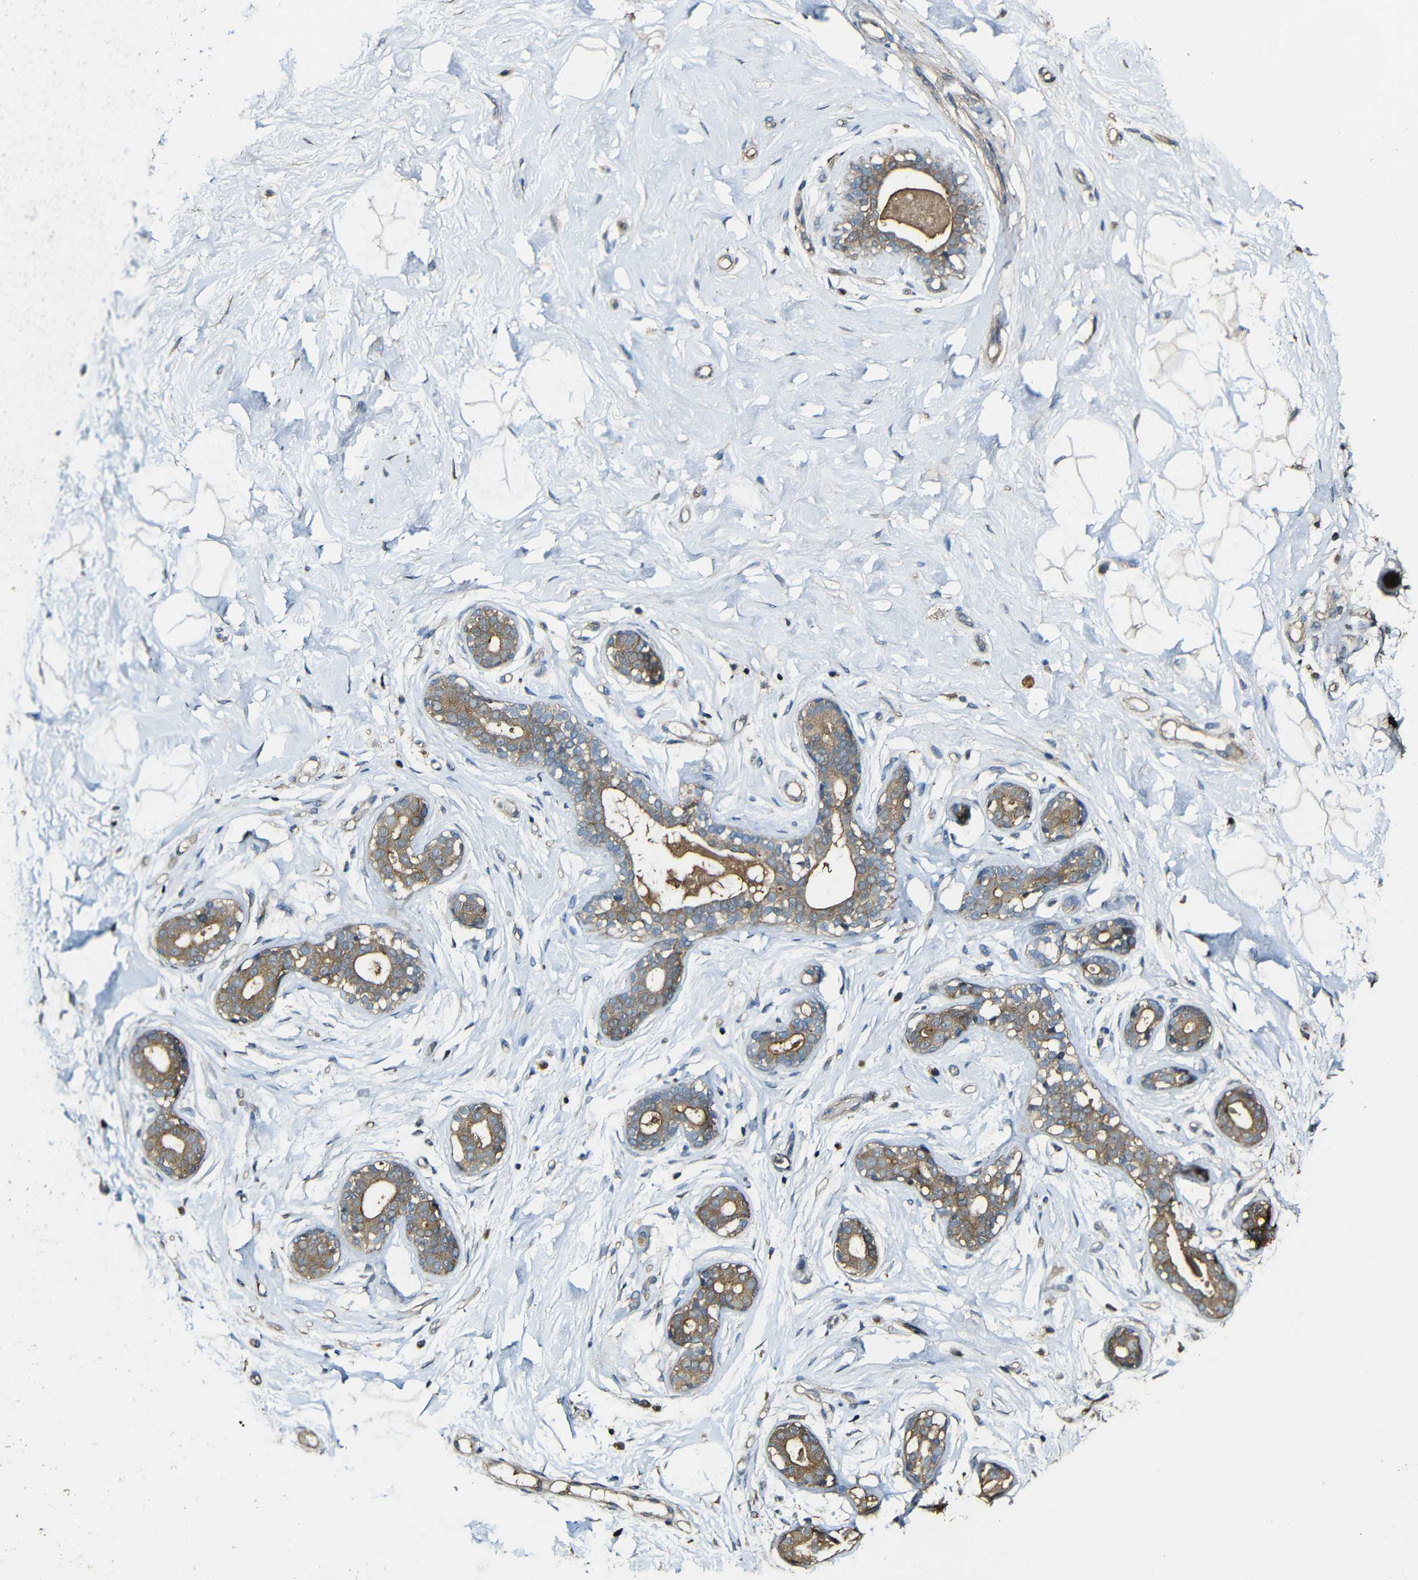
{"staining": {"intensity": "negative", "quantity": "none", "location": "none"}, "tissue": "breast", "cell_type": "Adipocytes", "image_type": "normal", "snomed": [{"axis": "morphology", "description": "Normal tissue, NOS"}, {"axis": "topography", "description": "Breast"}], "caption": "IHC of normal human breast reveals no expression in adipocytes. (DAB immunohistochemistry visualized using brightfield microscopy, high magnification).", "gene": "CASP8", "patient": {"sex": "female", "age": 23}}